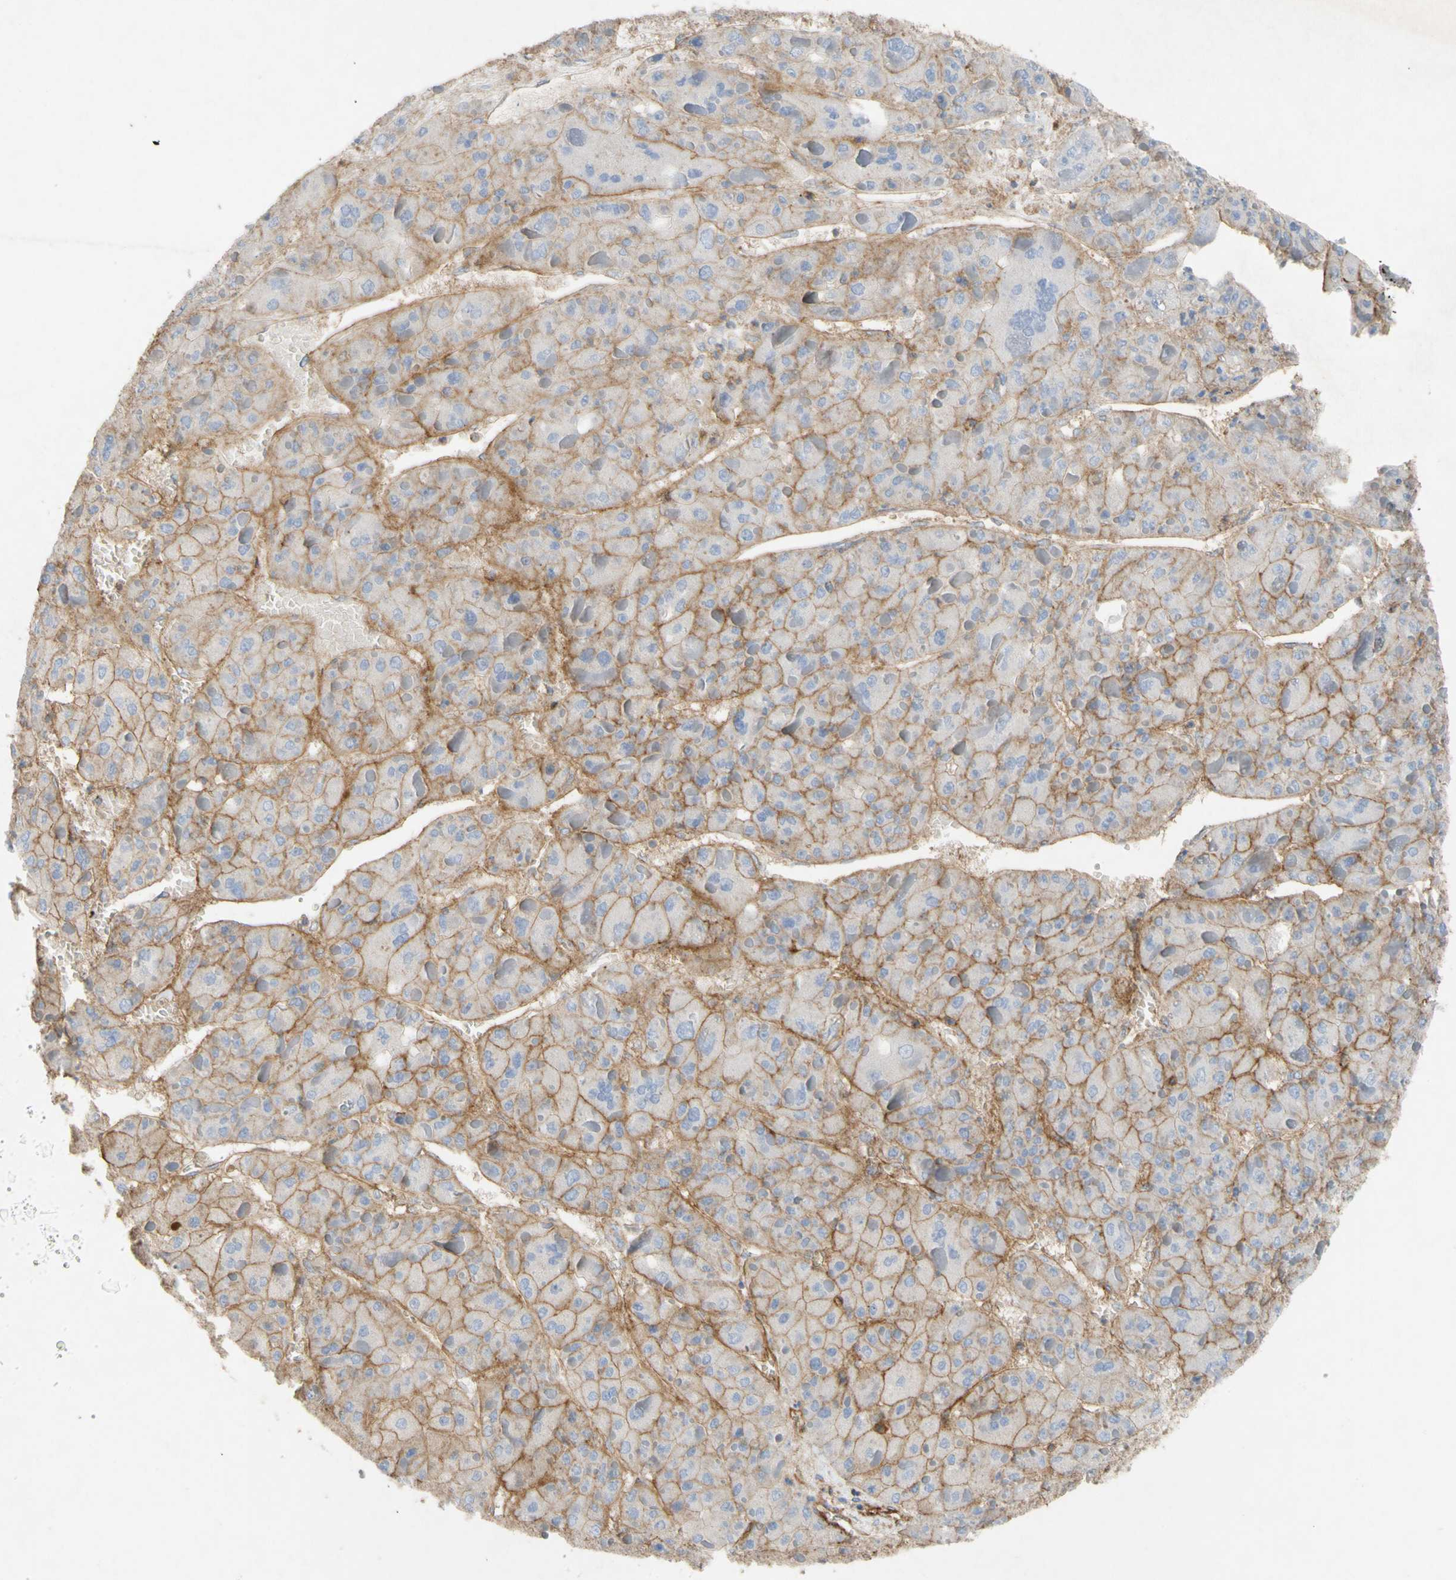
{"staining": {"intensity": "moderate", "quantity": ">75%", "location": "cytoplasmic/membranous"}, "tissue": "liver cancer", "cell_type": "Tumor cells", "image_type": "cancer", "snomed": [{"axis": "morphology", "description": "Carcinoma, Hepatocellular, NOS"}, {"axis": "topography", "description": "Liver"}], "caption": "Liver cancer (hepatocellular carcinoma) was stained to show a protein in brown. There is medium levels of moderate cytoplasmic/membranous positivity in about >75% of tumor cells.", "gene": "ATP2A3", "patient": {"sex": "female", "age": 73}}